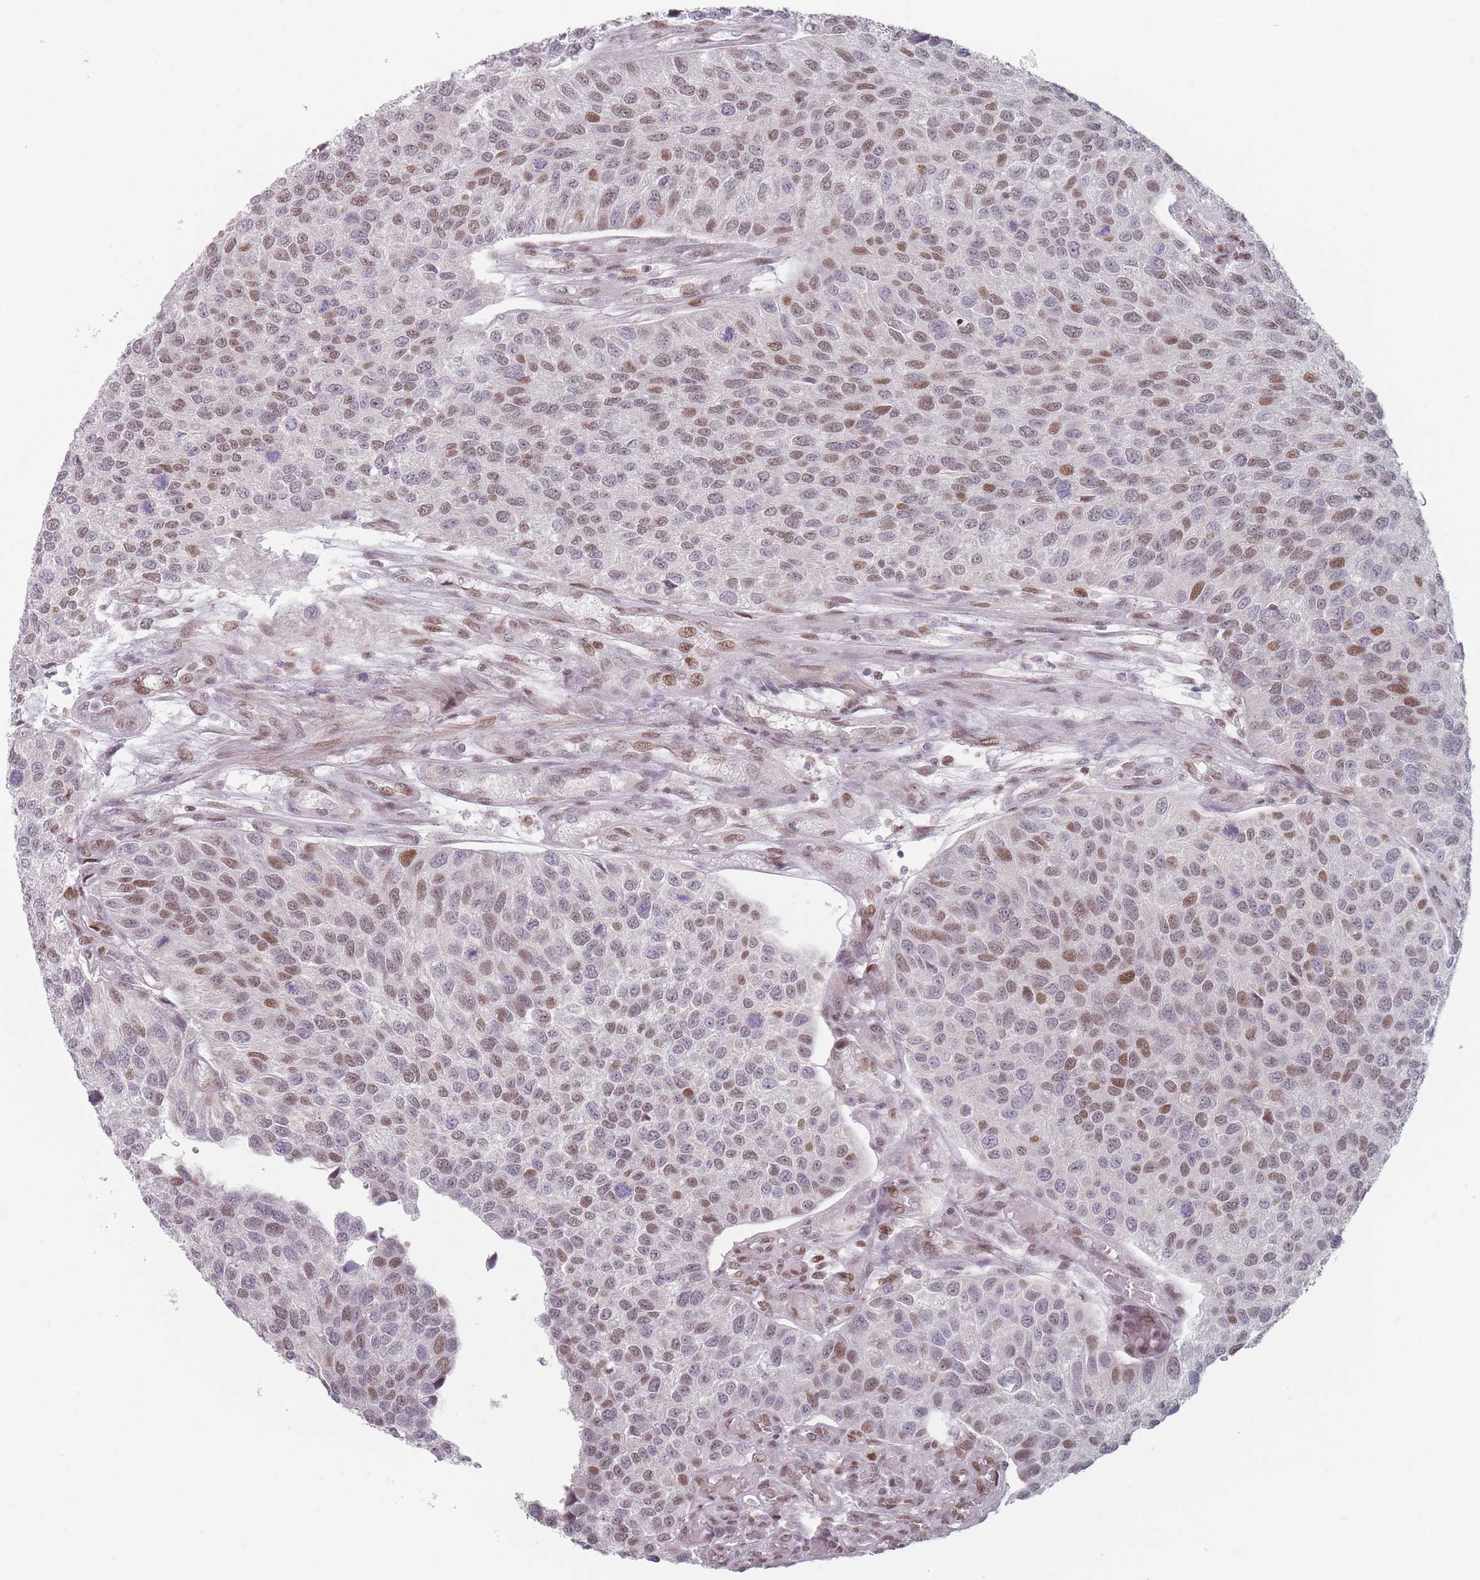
{"staining": {"intensity": "moderate", "quantity": ">75%", "location": "nuclear"}, "tissue": "urothelial cancer", "cell_type": "Tumor cells", "image_type": "cancer", "snomed": [{"axis": "morphology", "description": "Urothelial carcinoma, NOS"}, {"axis": "topography", "description": "Urinary bladder"}], "caption": "Brown immunohistochemical staining in human transitional cell carcinoma shows moderate nuclear expression in approximately >75% of tumor cells. (IHC, brightfield microscopy, high magnification).", "gene": "SH3BGRL2", "patient": {"sex": "male", "age": 55}}